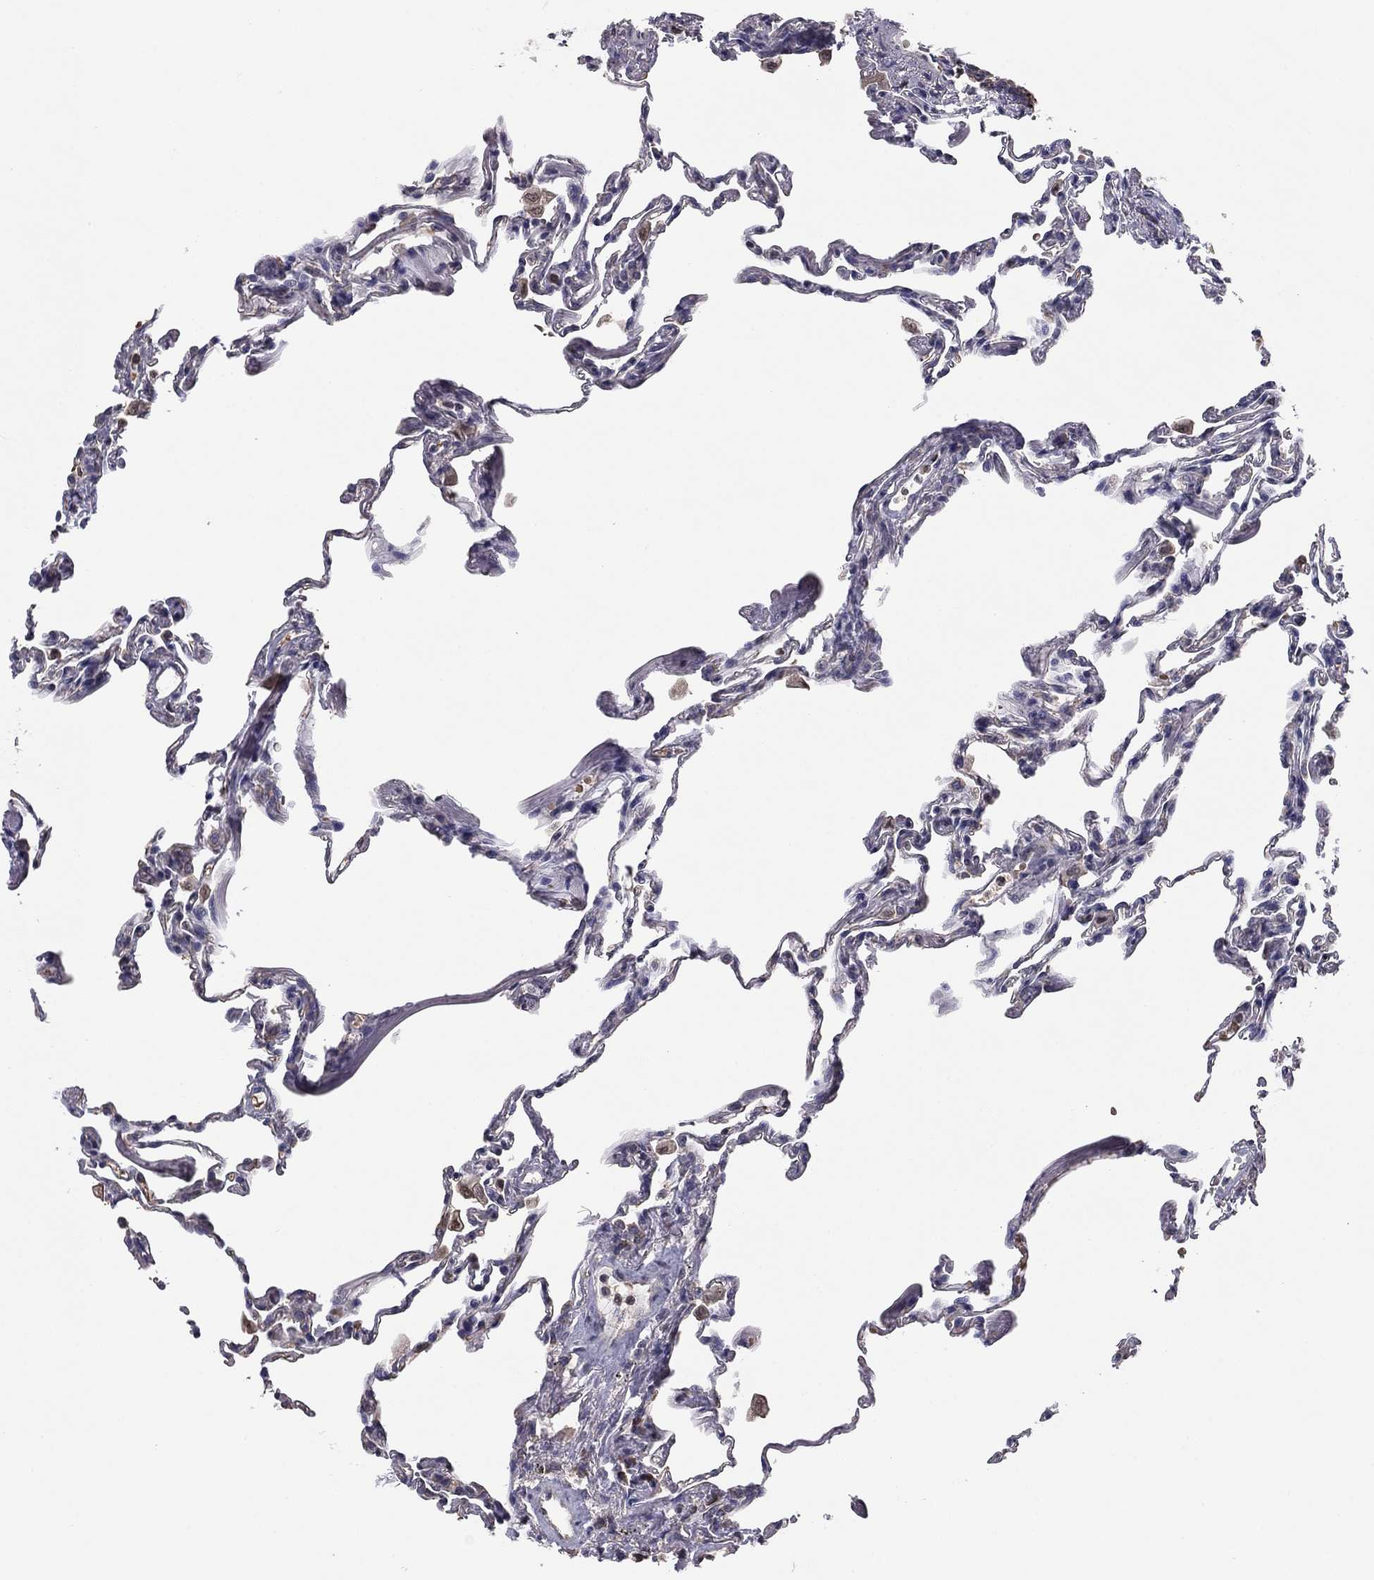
{"staining": {"intensity": "negative", "quantity": "none", "location": "none"}, "tissue": "lung", "cell_type": "Alveolar cells", "image_type": "normal", "snomed": [{"axis": "morphology", "description": "Normal tissue, NOS"}, {"axis": "topography", "description": "Lung"}], "caption": "Immunohistochemical staining of benign human lung reveals no significant positivity in alveolar cells.", "gene": "HSPB2", "patient": {"sex": "female", "age": 57}}